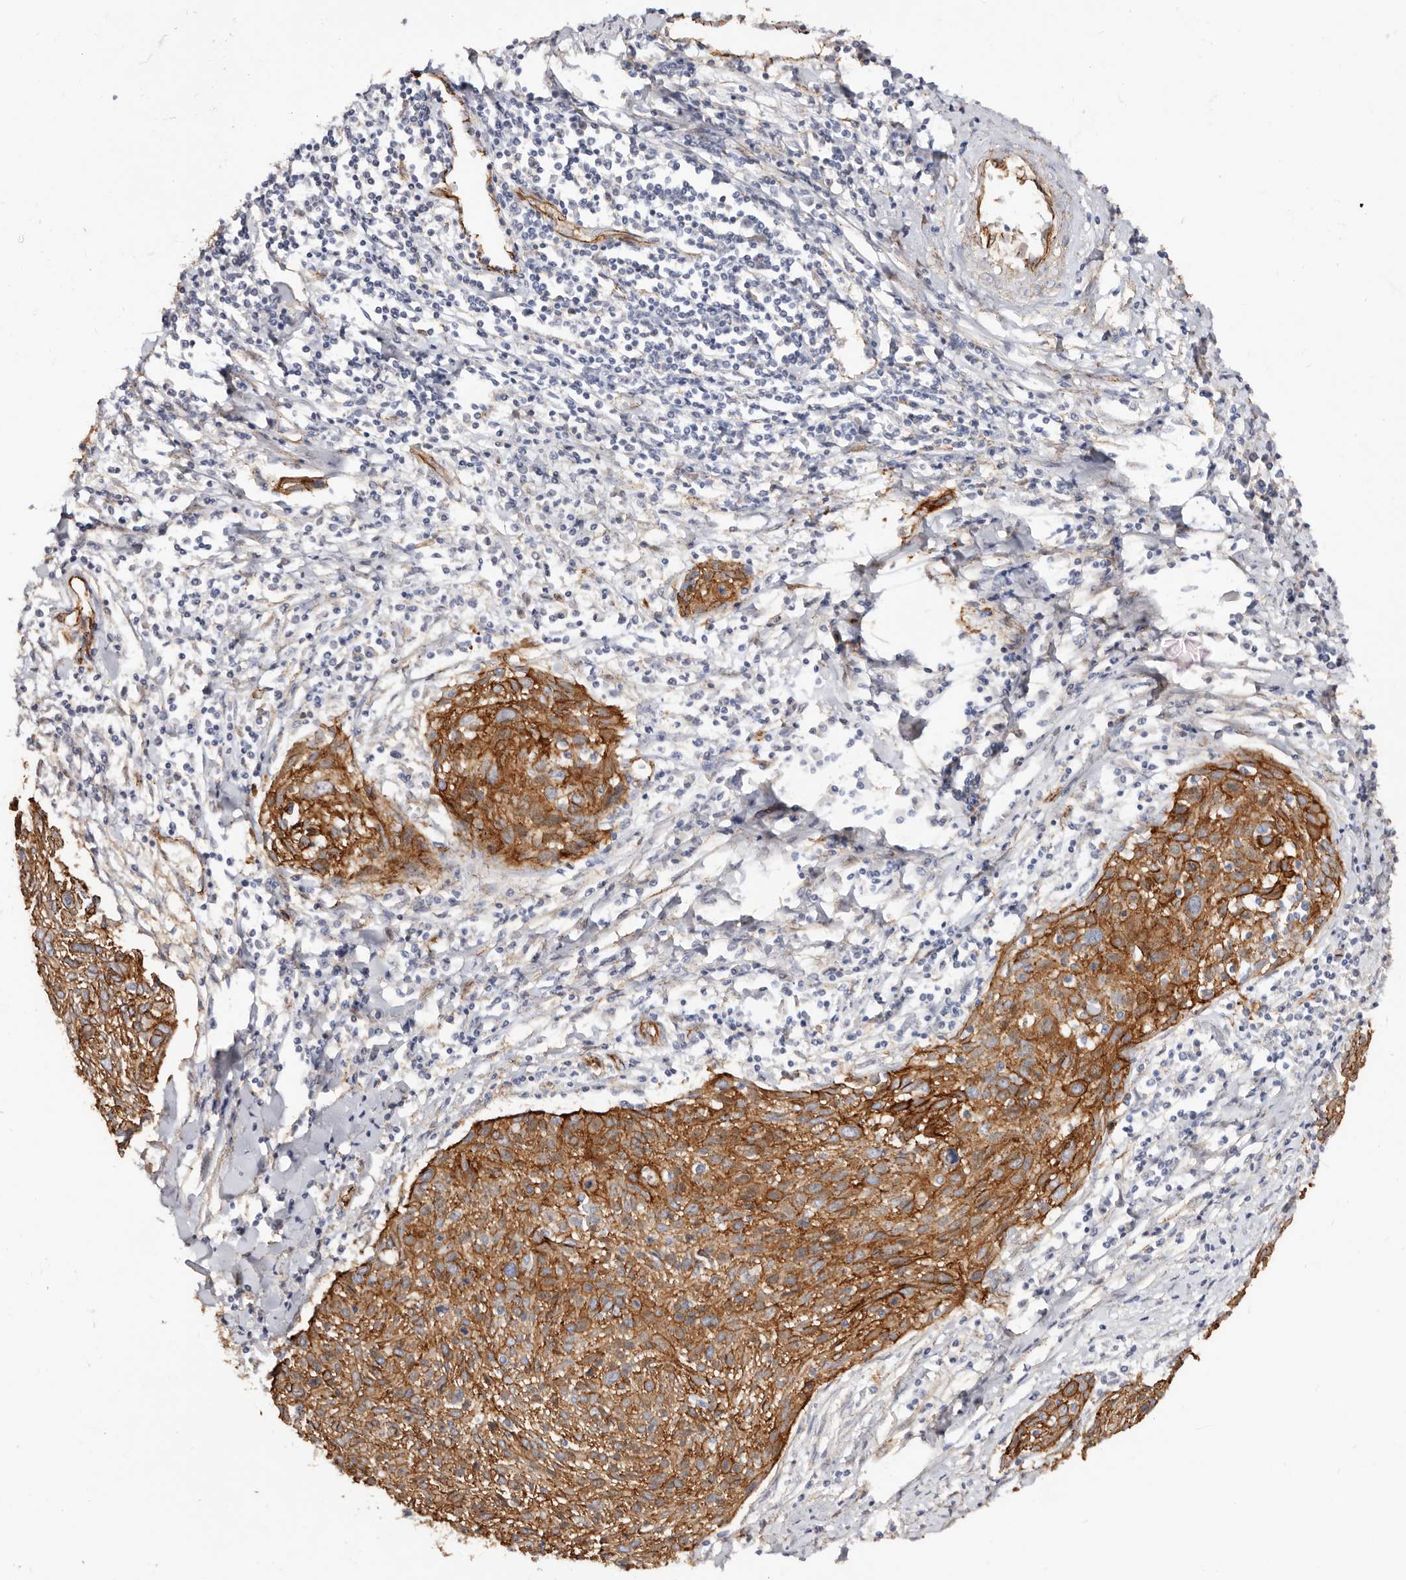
{"staining": {"intensity": "strong", "quantity": ">75%", "location": "cytoplasmic/membranous"}, "tissue": "cervical cancer", "cell_type": "Tumor cells", "image_type": "cancer", "snomed": [{"axis": "morphology", "description": "Squamous cell carcinoma, NOS"}, {"axis": "topography", "description": "Cervix"}], "caption": "Immunohistochemical staining of squamous cell carcinoma (cervical) shows high levels of strong cytoplasmic/membranous protein staining in about >75% of tumor cells. Using DAB (brown) and hematoxylin (blue) stains, captured at high magnification using brightfield microscopy.", "gene": "CTNNB1", "patient": {"sex": "female", "age": 51}}